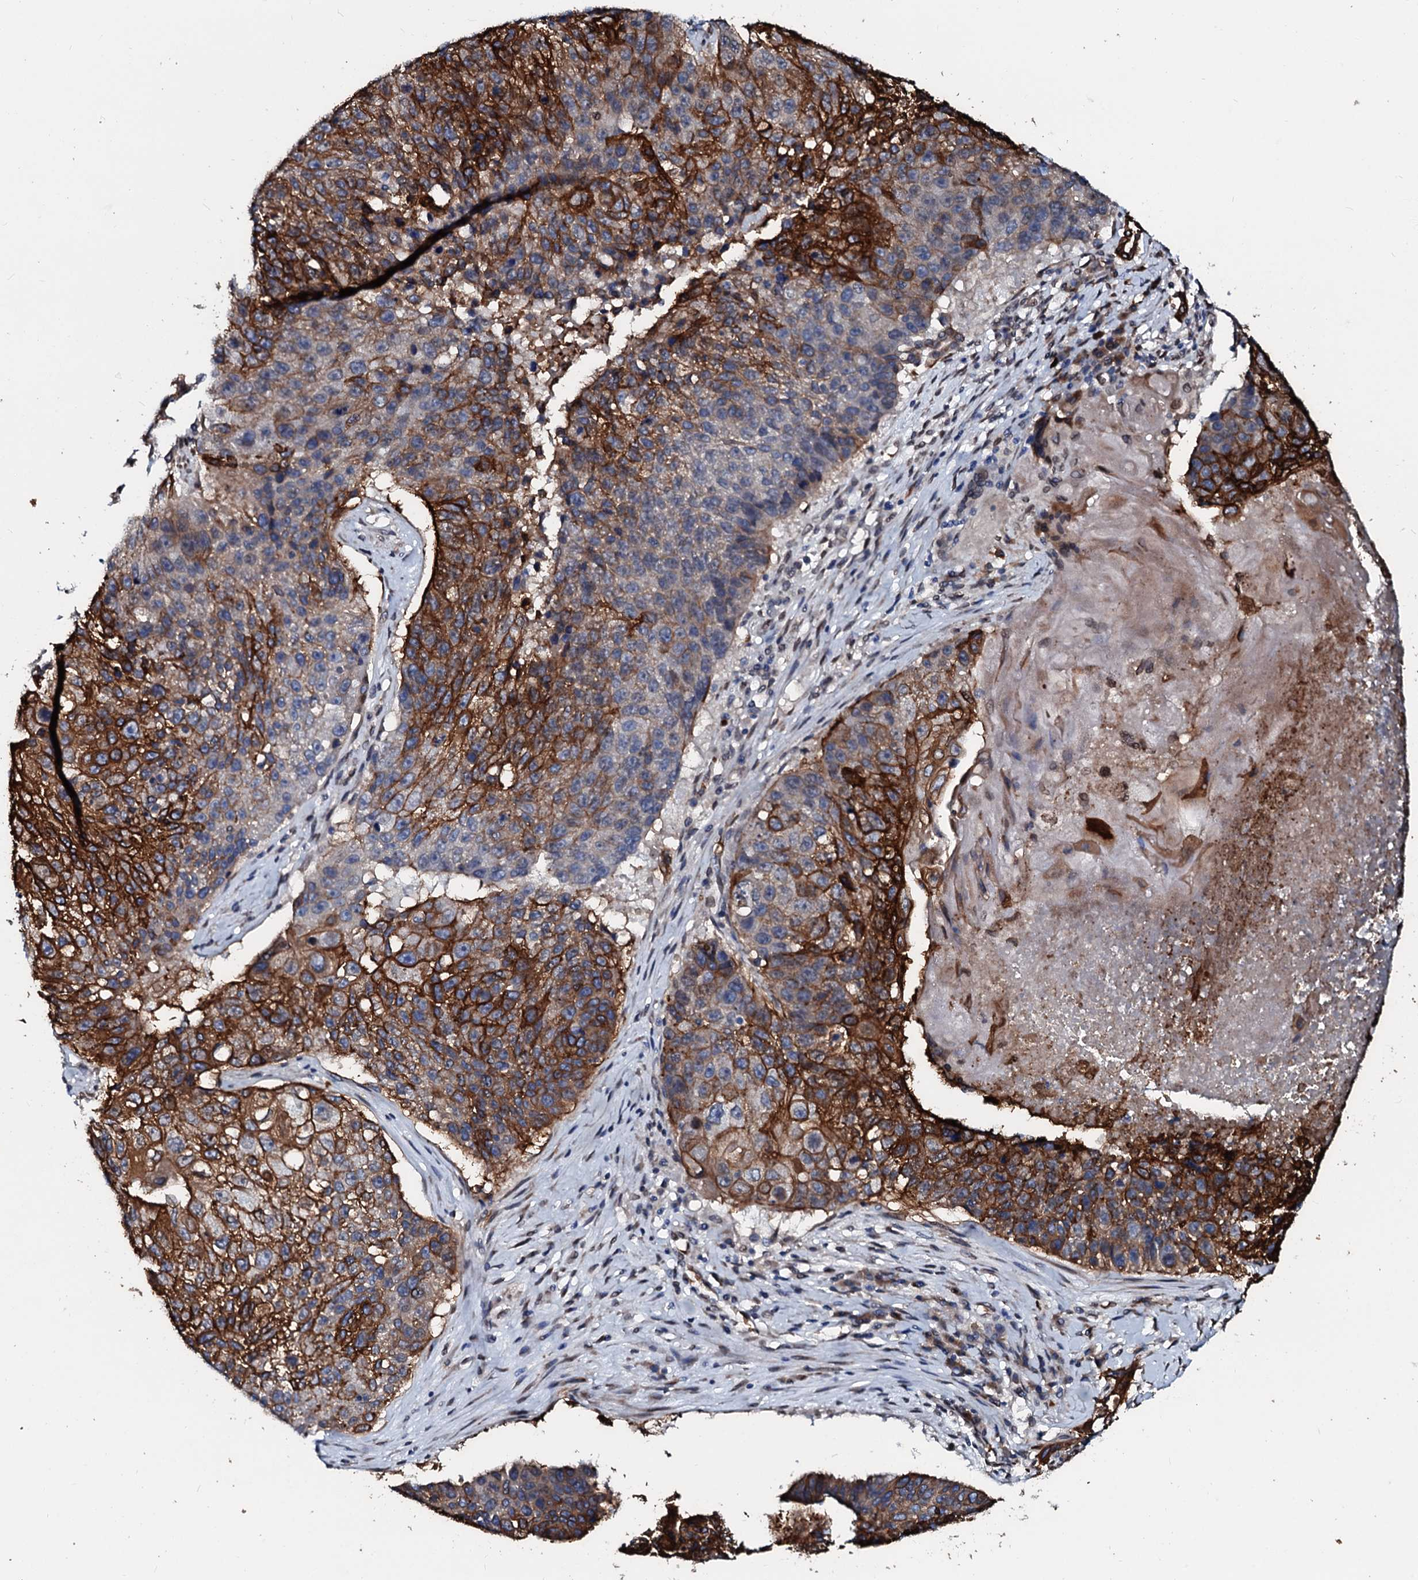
{"staining": {"intensity": "strong", "quantity": "25%-75%", "location": "cytoplasmic/membranous"}, "tissue": "lung cancer", "cell_type": "Tumor cells", "image_type": "cancer", "snomed": [{"axis": "morphology", "description": "Squamous cell carcinoma, NOS"}, {"axis": "topography", "description": "Lung"}], "caption": "A high amount of strong cytoplasmic/membranous positivity is present in approximately 25%-75% of tumor cells in lung squamous cell carcinoma tissue.", "gene": "NRP2", "patient": {"sex": "male", "age": 61}}